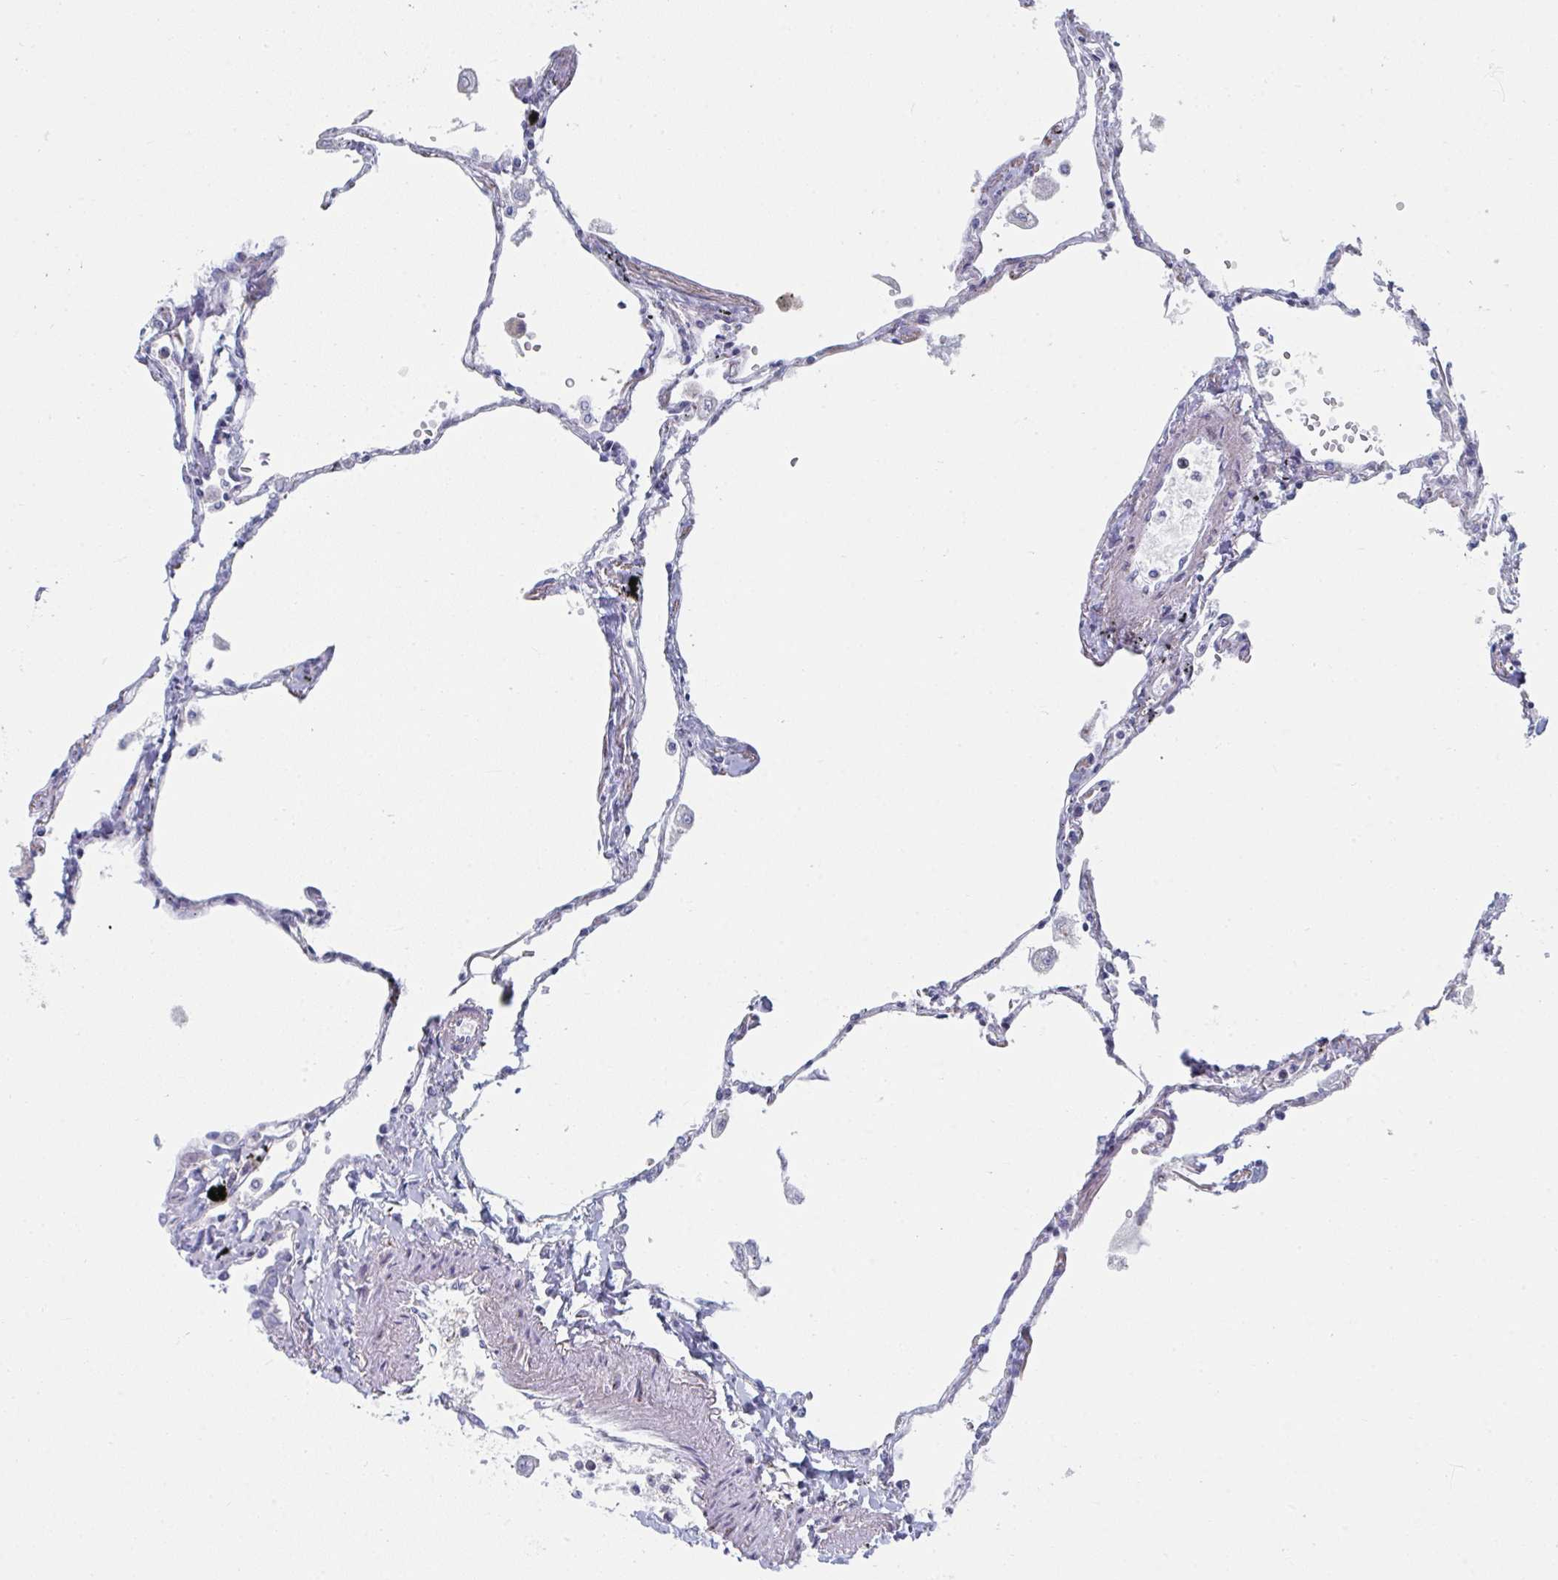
{"staining": {"intensity": "negative", "quantity": "none", "location": "none"}, "tissue": "lung", "cell_type": "Alveolar cells", "image_type": "normal", "snomed": [{"axis": "morphology", "description": "Normal tissue, NOS"}, {"axis": "topography", "description": "Lung"}], "caption": "A micrograph of lung stained for a protein shows no brown staining in alveolar cells.", "gene": "PSMG1", "patient": {"sex": "female", "age": 67}}